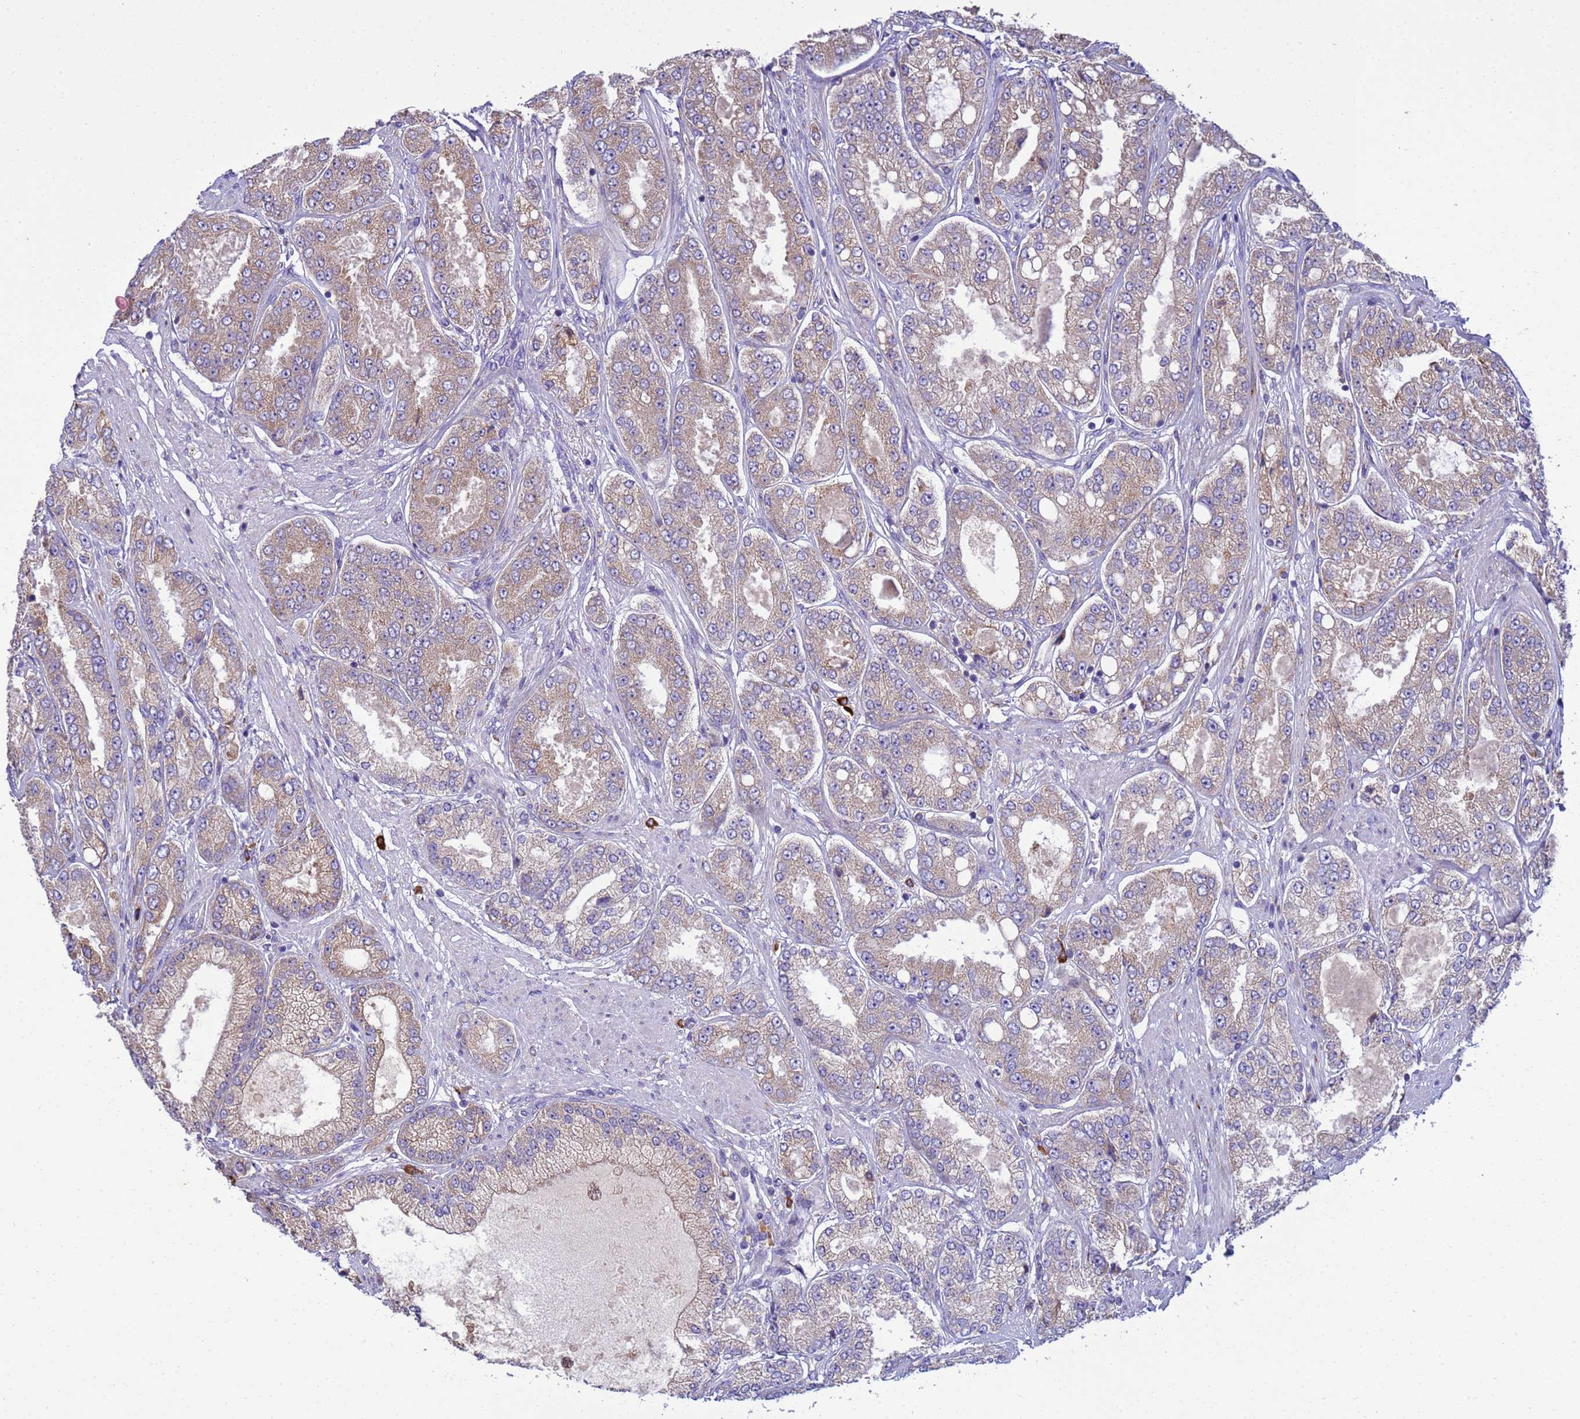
{"staining": {"intensity": "weak", "quantity": ">75%", "location": "cytoplasmic/membranous"}, "tissue": "prostate cancer", "cell_type": "Tumor cells", "image_type": "cancer", "snomed": [{"axis": "morphology", "description": "Adenocarcinoma, High grade"}, {"axis": "topography", "description": "Prostate"}], "caption": "A high-resolution micrograph shows immunohistochemistry staining of prostate adenocarcinoma (high-grade), which exhibits weak cytoplasmic/membranous expression in about >75% of tumor cells.", "gene": "THAP5", "patient": {"sex": "male", "age": 71}}